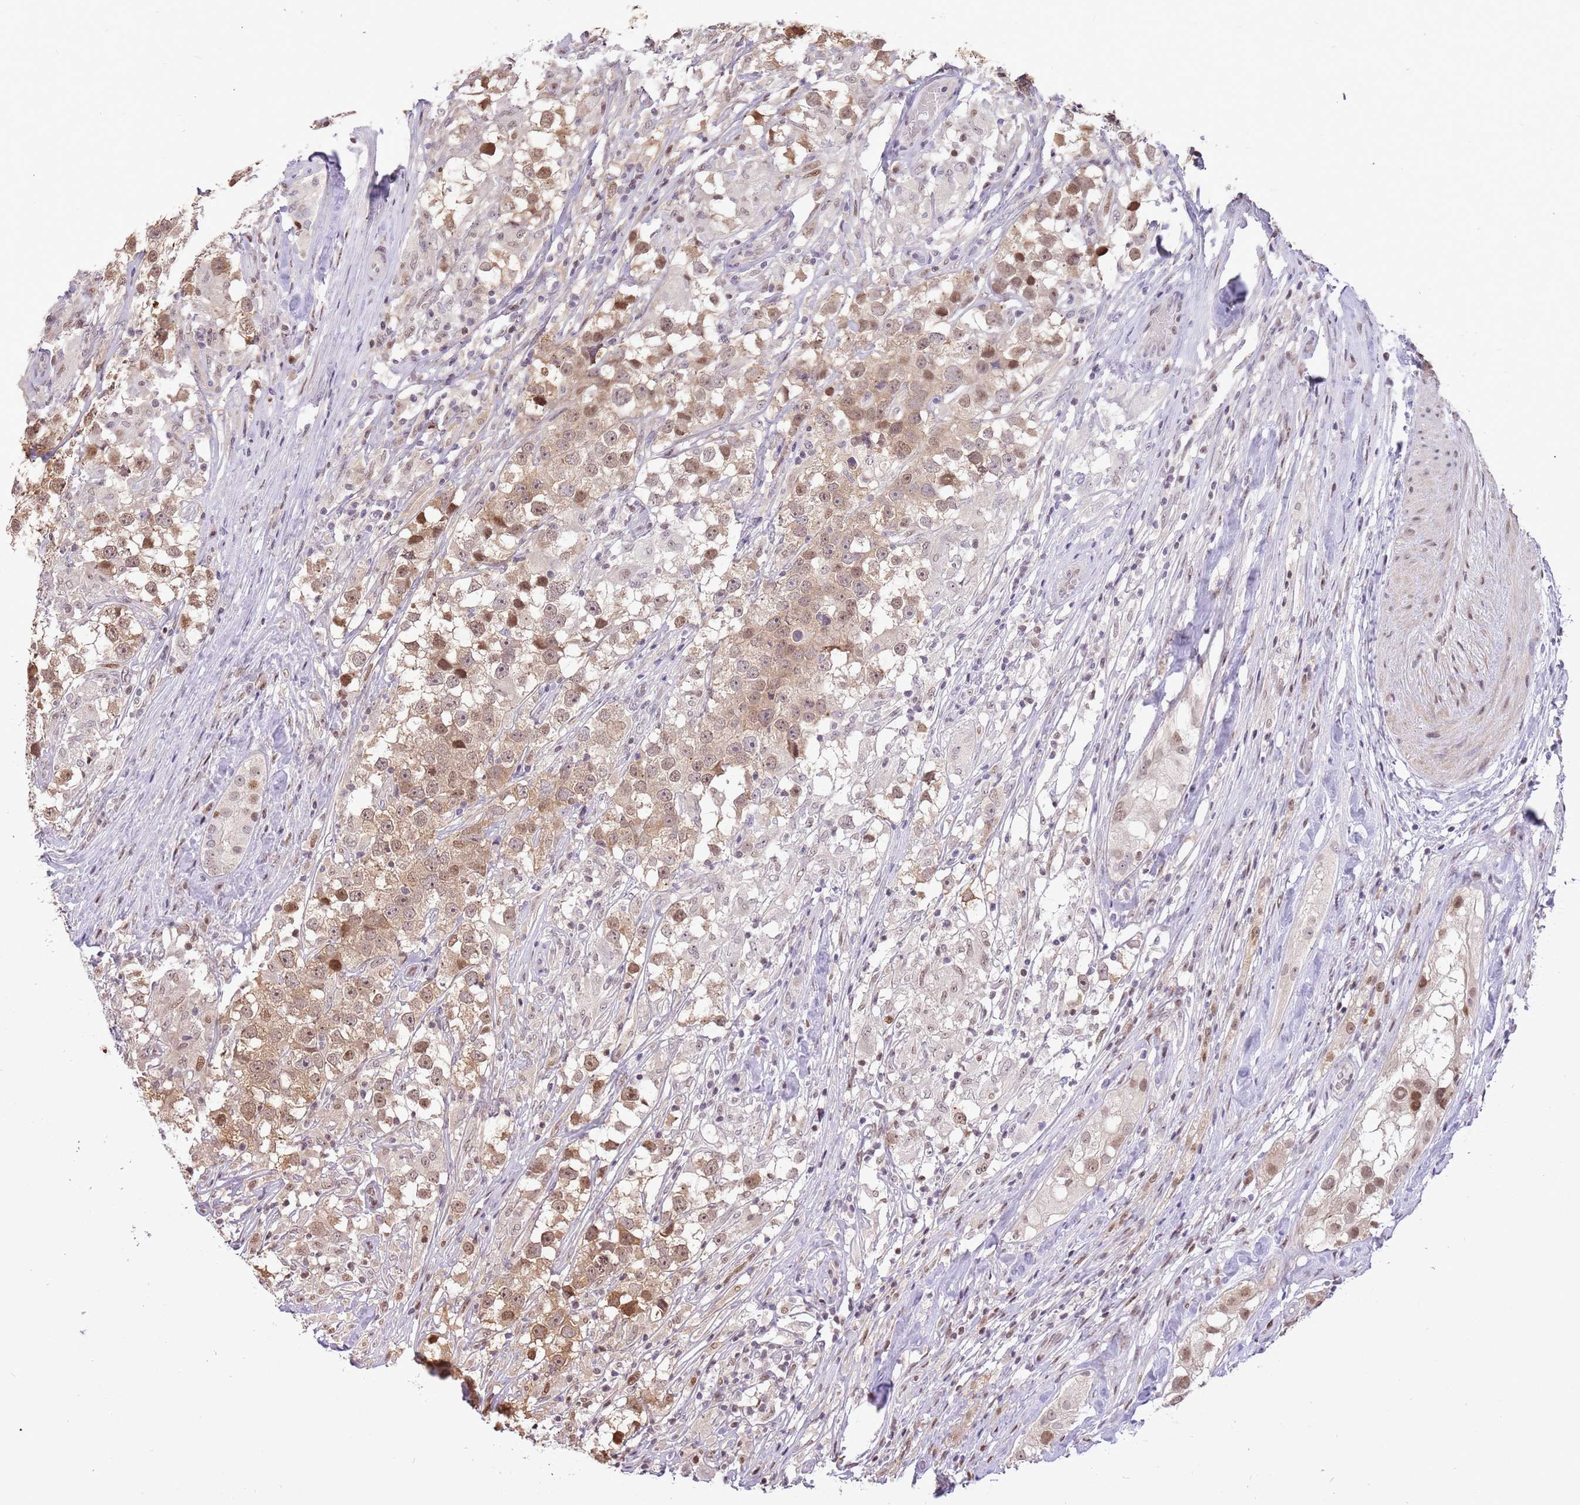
{"staining": {"intensity": "moderate", "quantity": ">75%", "location": "nuclear"}, "tissue": "testis cancer", "cell_type": "Tumor cells", "image_type": "cancer", "snomed": [{"axis": "morphology", "description": "Seminoma, NOS"}, {"axis": "topography", "description": "Testis"}], "caption": "Protein staining of seminoma (testis) tissue shows moderate nuclear expression in approximately >75% of tumor cells.", "gene": "RFK", "patient": {"sex": "male", "age": 46}}